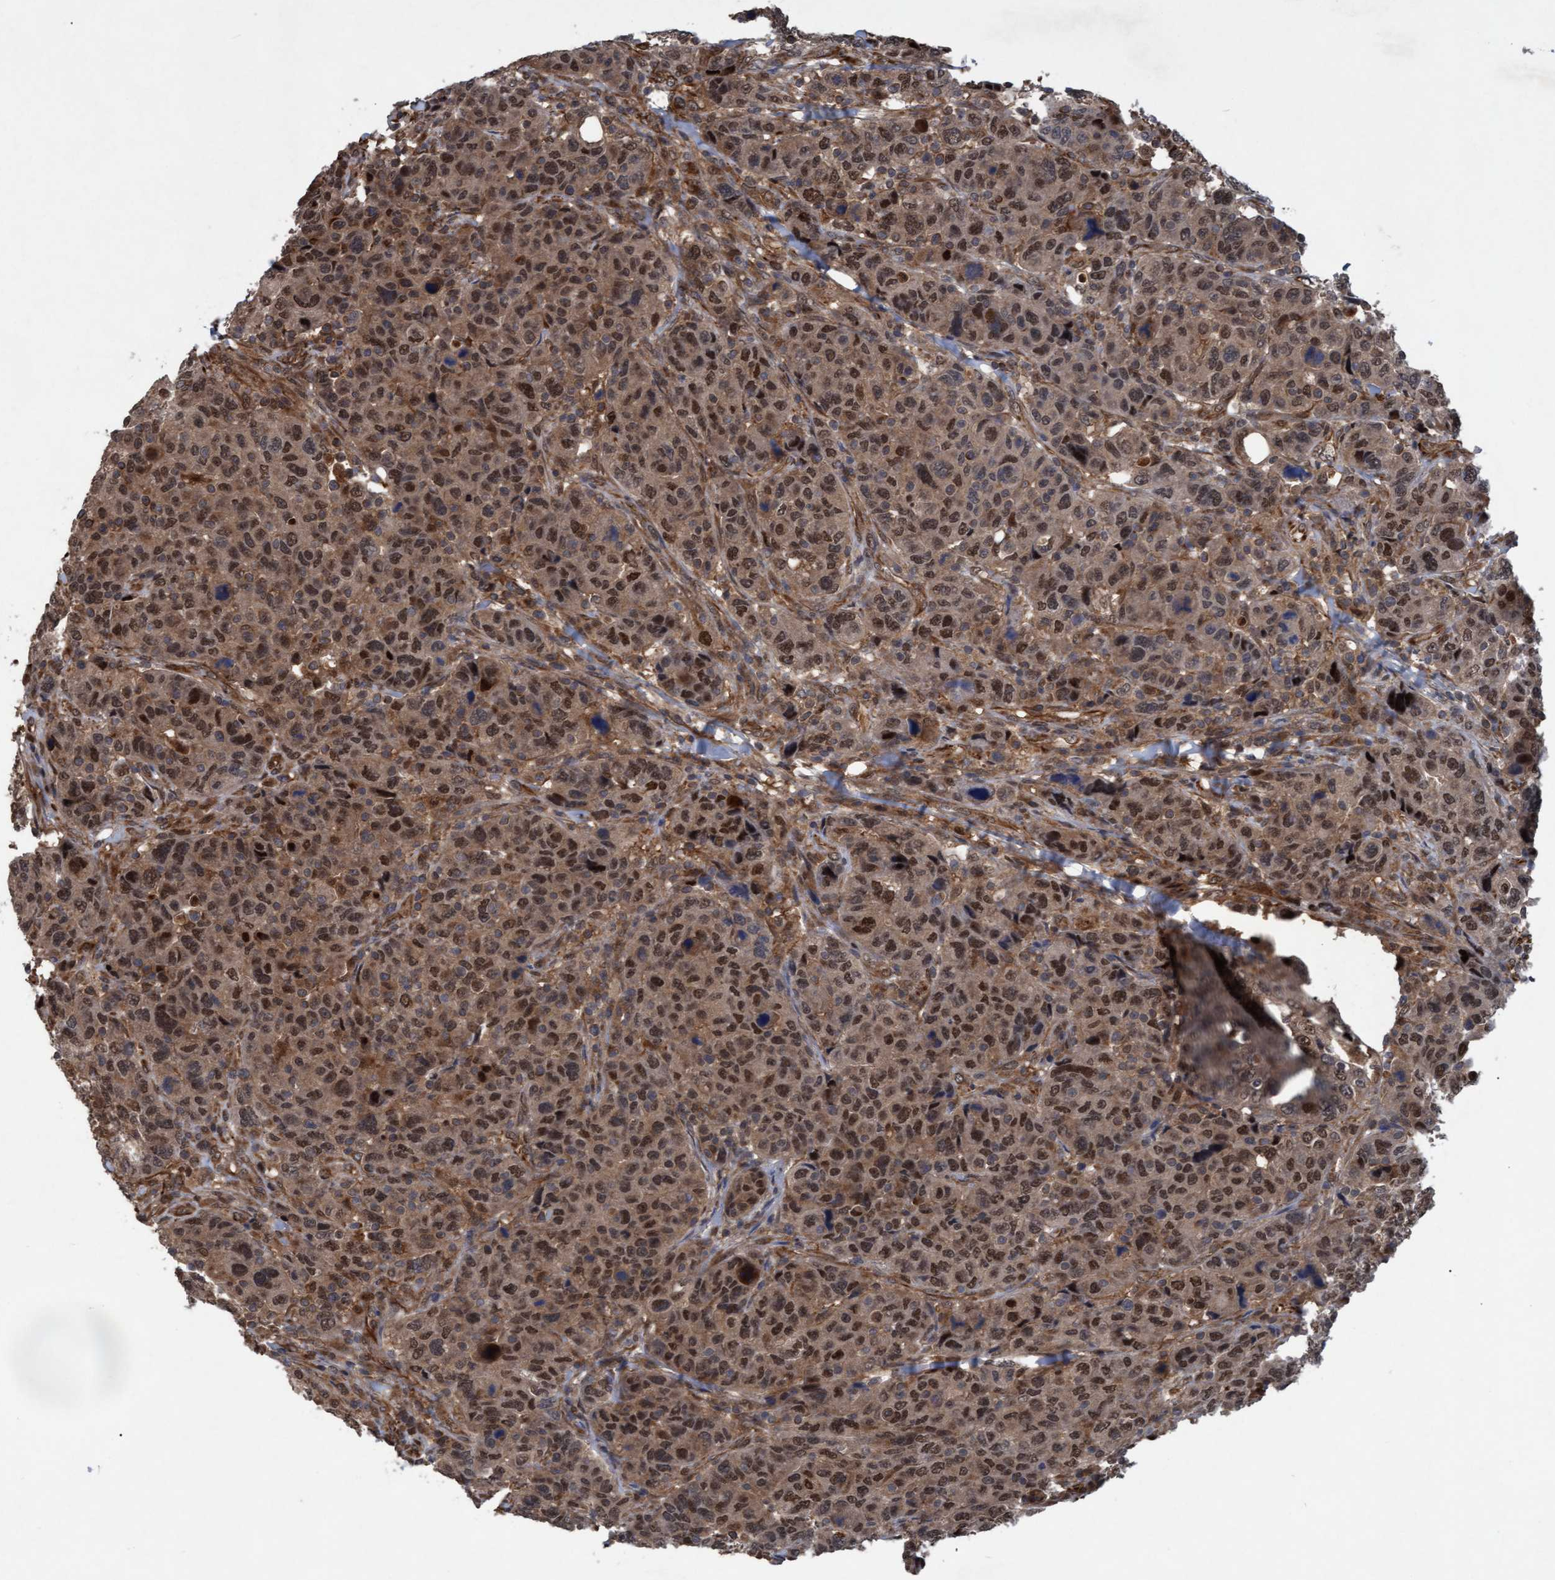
{"staining": {"intensity": "strong", "quantity": ">75%", "location": "cytoplasmic/membranous,nuclear"}, "tissue": "breast cancer", "cell_type": "Tumor cells", "image_type": "cancer", "snomed": [{"axis": "morphology", "description": "Duct carcinoma"}, {"axis": "topography", "description": "Breast"}], "caption": "Breast cancer (intraductal carcinoma) stained with a brown dye demonstrates strong cytoplasmic/membranous and nuclear positive positivity in about >75% of tumor cells.", "gene": "PSMB6", "patient": {"sex": "female", "age": 37}}